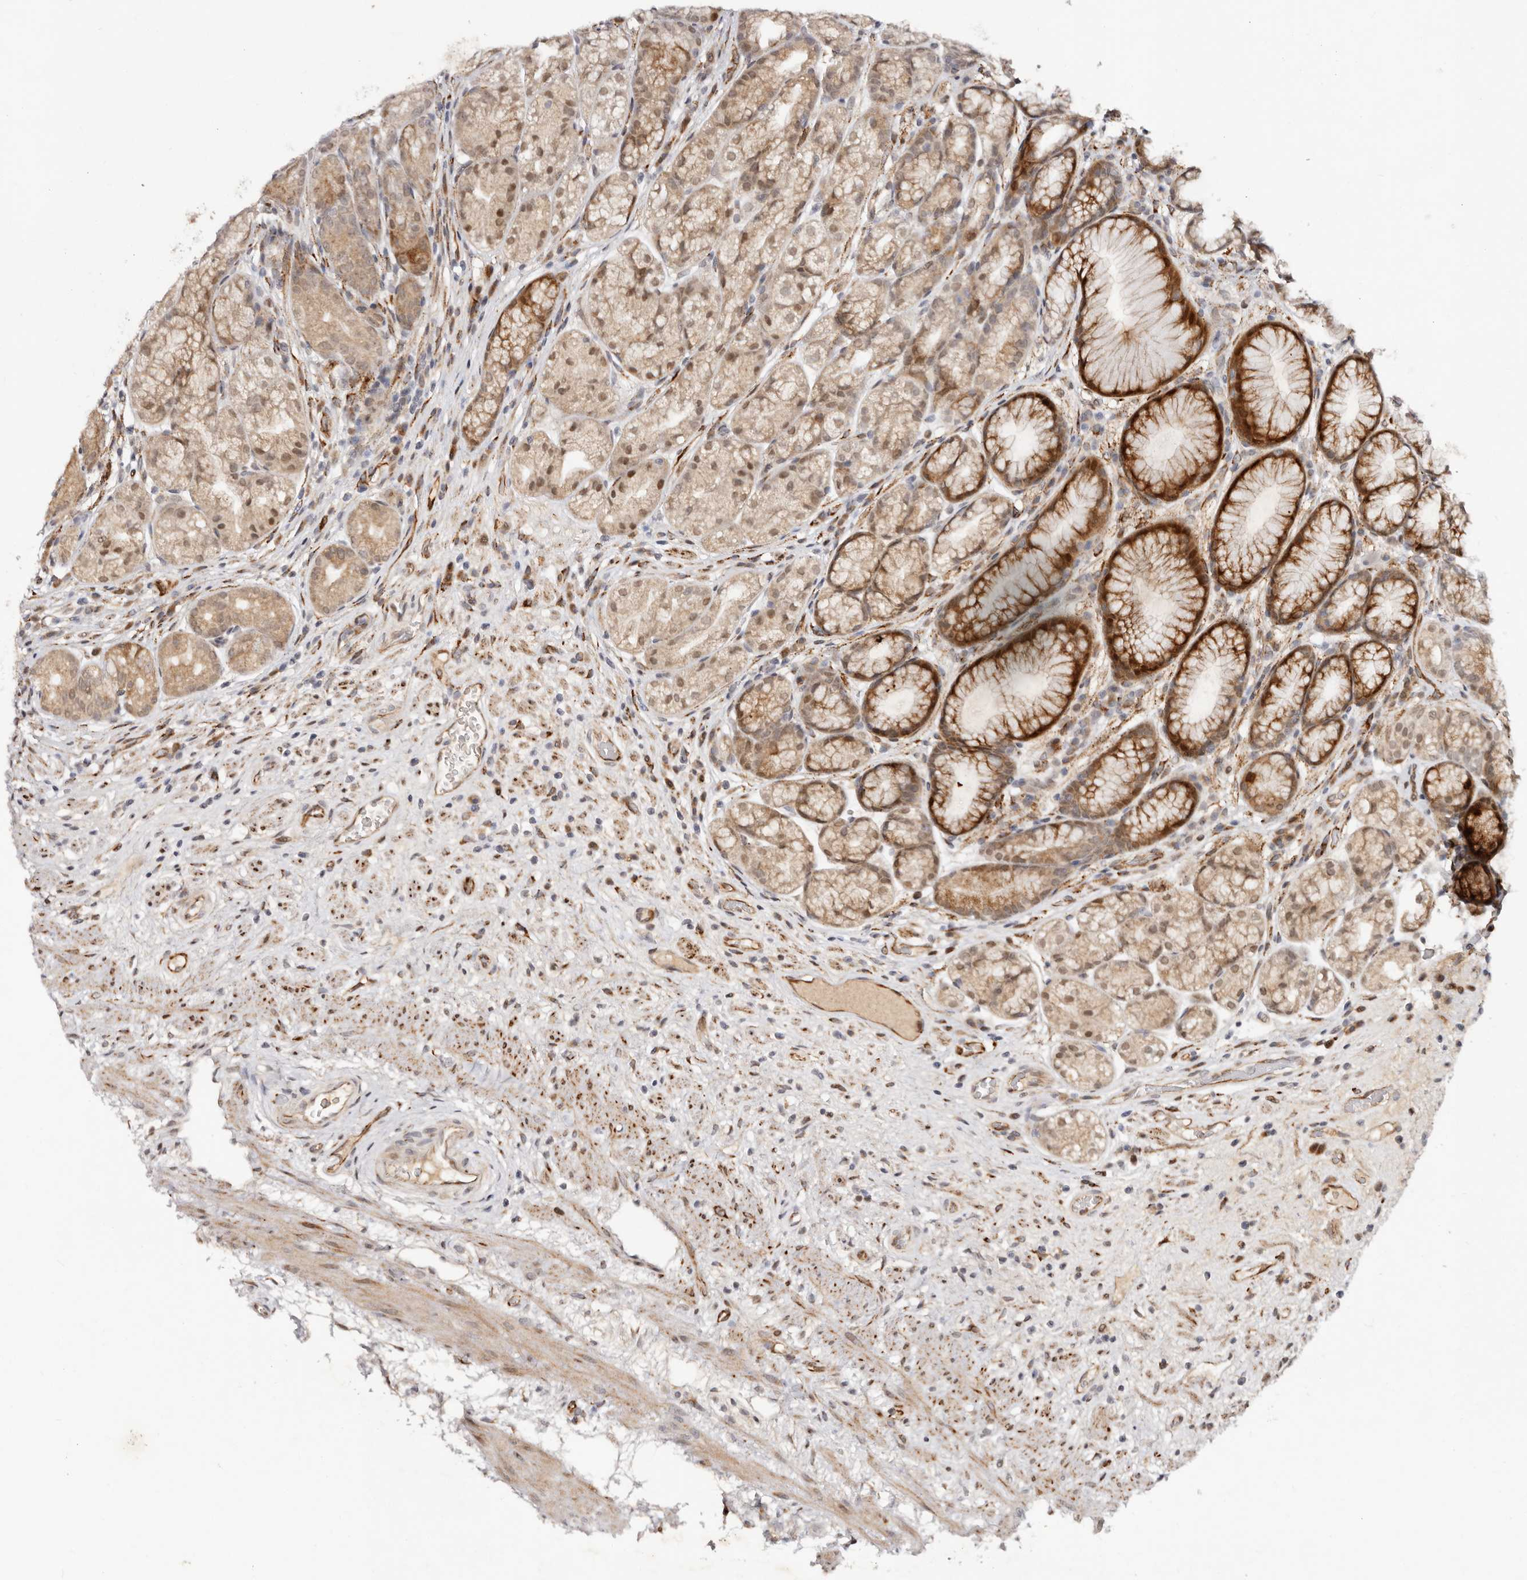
{"staining": {"intensity": "moderate", "quantity": ">75%", "location": "cytoplasmic/membranous,nuclear"}, "tissue": "stomach", "cell_type": "Glandular cells", "image_type": "normal", "snomed": [{"axis": "morphology", "description": "Normal tissue, NOS"}, {"axis": "topography", "description": "Stomach"}], "caption": "Glandular cells display medium levels of moderate cytoplasmic/membranous,nuclear expression in about >75% of cells in unremarkable stomach. The protein is shown in brown color, while the nuclei are stained blue.", "gene": "BCL2L15", "patient": {"sex": "male", "age": 57}}